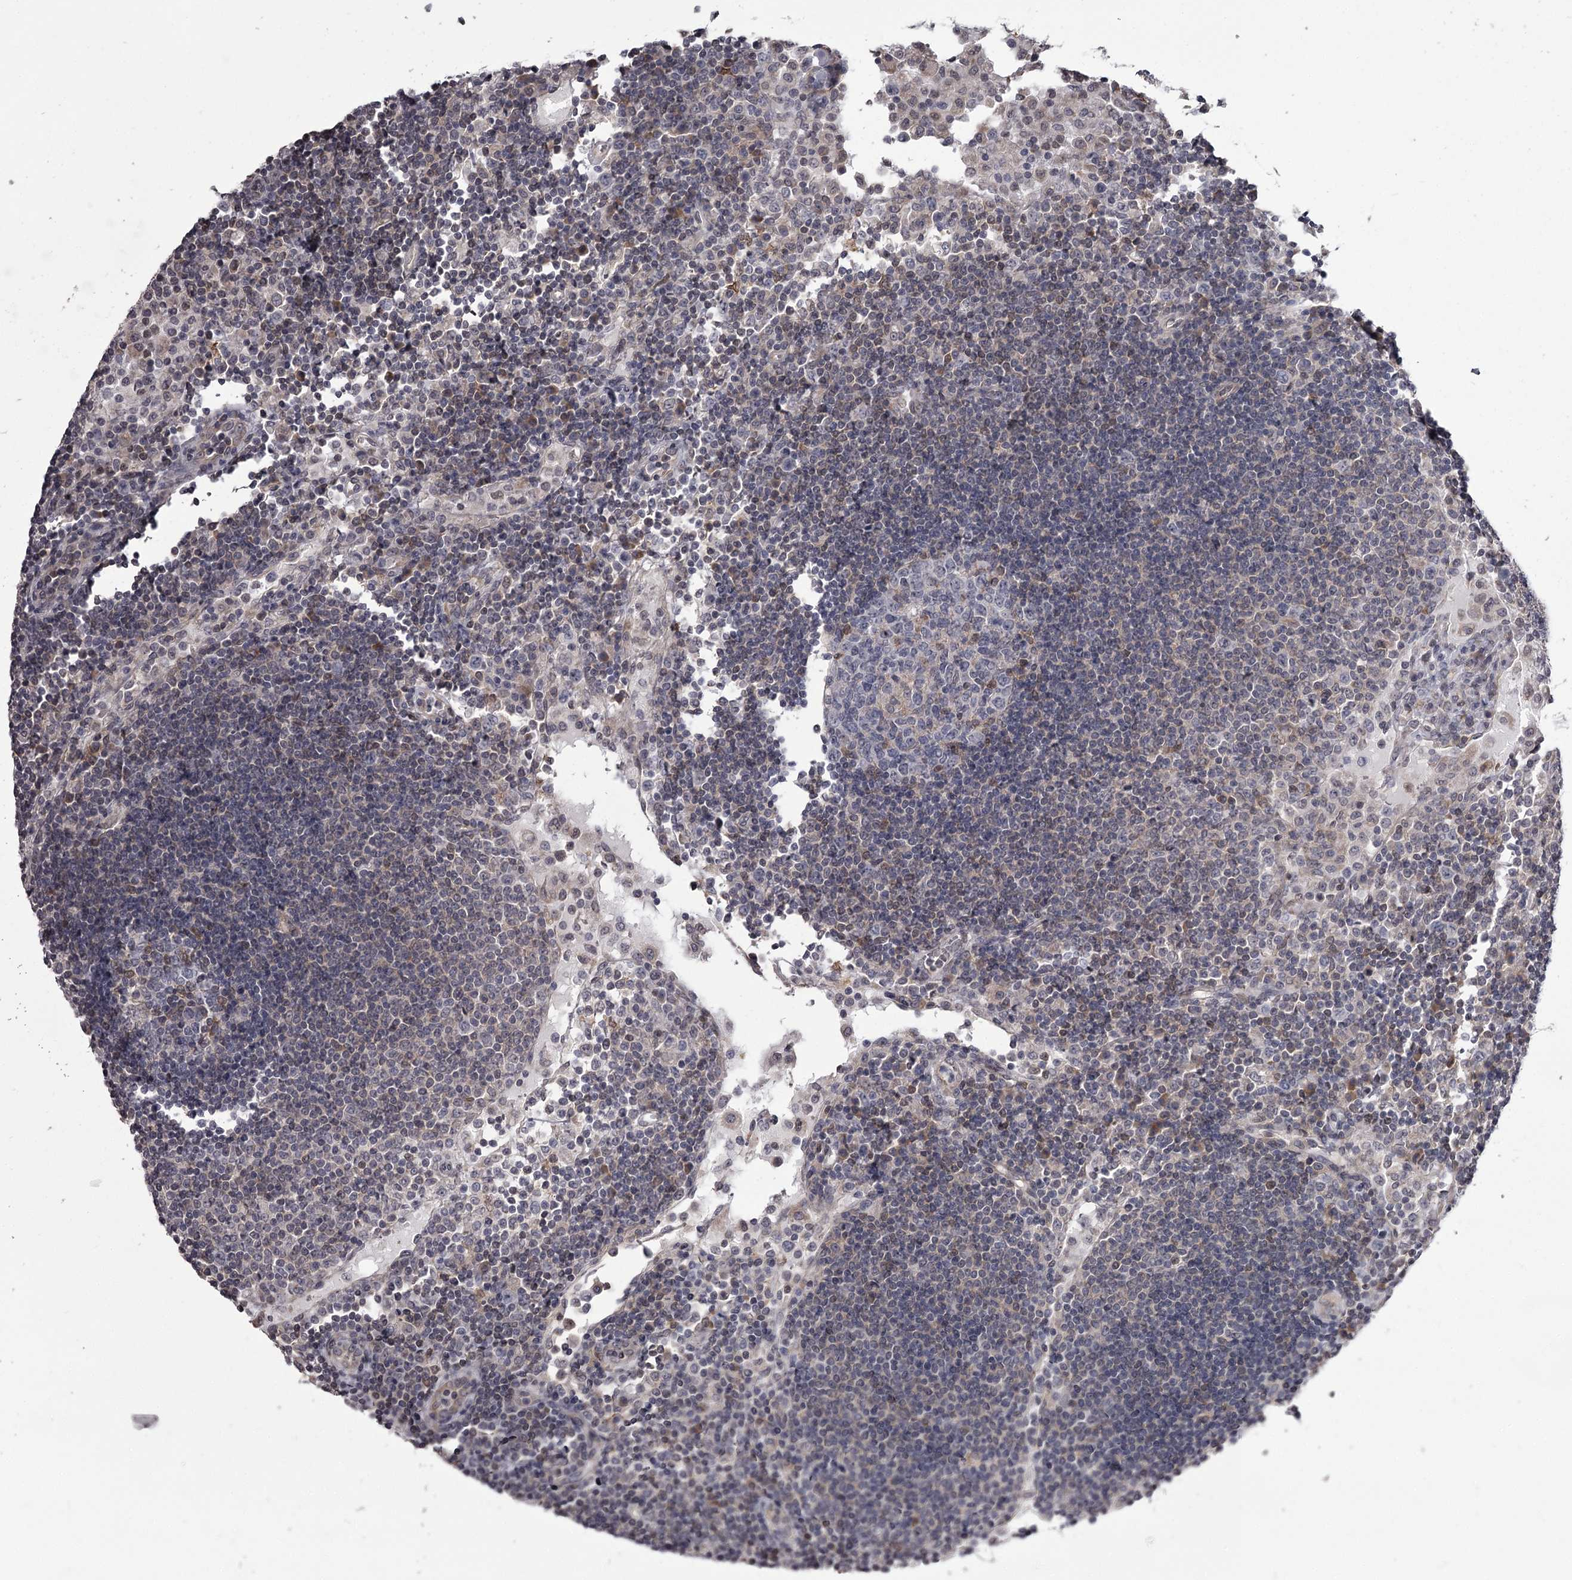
{"staining": {"intensity": "negative", "quantity": "none", "location": "none"}, "tissue": "lymph node", "cell_type": "Germinal center cells", "image_type": "normal", "snomed": [{"axis": "morphology", "description": "Normal tissue, NOS"}, {"axis": "topography", "description": "Lymph node"}], "caption": "Image shows no significant protein positivity in germinal center cells of normal lymph node.", "gene": "CCDC92", "patient": {"sex": "female", "age": 53}}